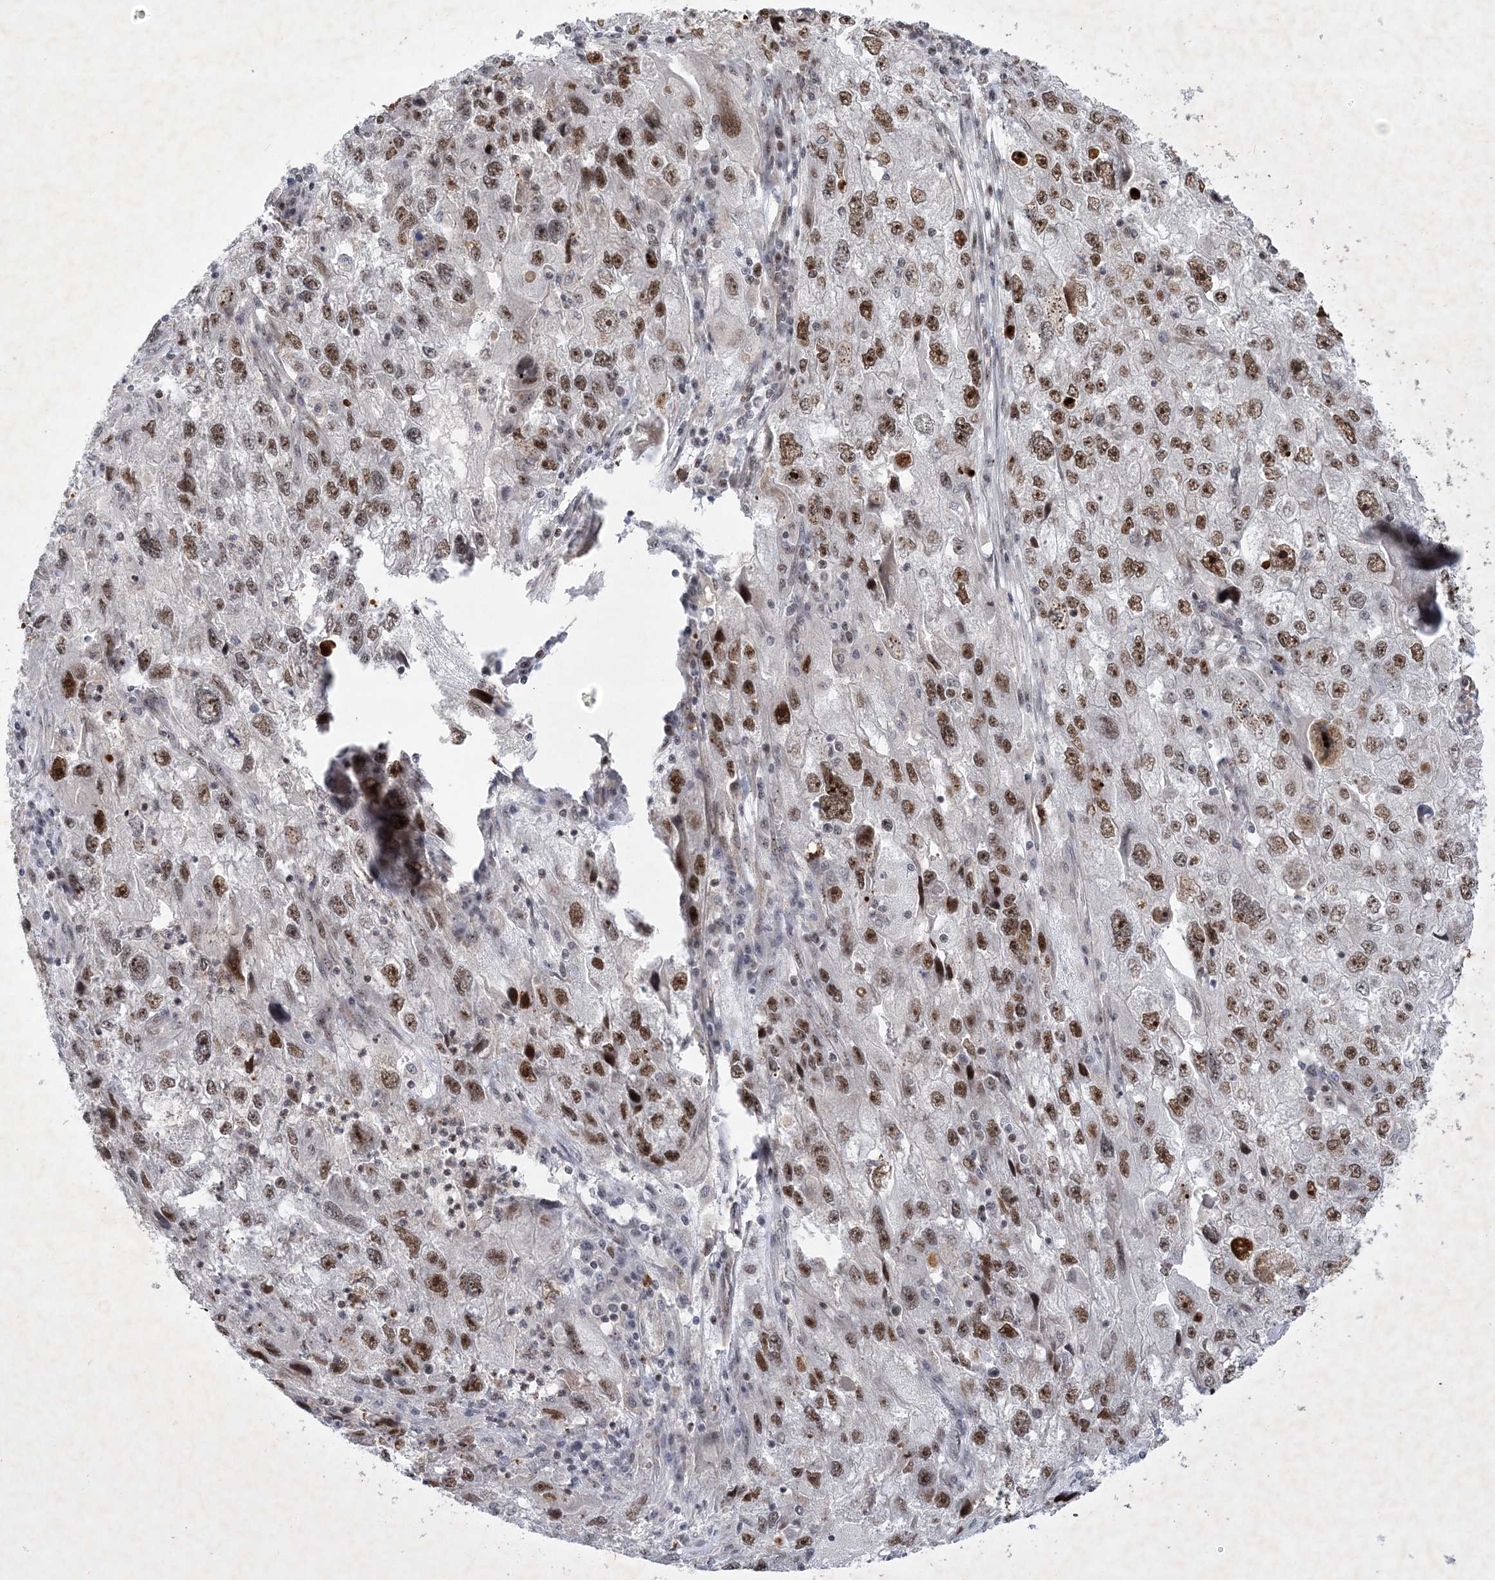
{"staining": {"intensity": "moderate", "quantity": "25%-75%", "location": "nuclear"}, "tissue": "endometrial cancer", "cell_type": "Tumor cells", "image_type": "cancer", "snomed": [{"axis": "morphology", "description": "Adenocarcinoma, NOS"}, {"axis": "topography", "description": "Endometrium"}], "caption": "A micrograph of endometrial adenocarcinoma stained for a protein reveals moderate nuclear brown staining in tumor cells.", "gene": "NPM3", "patient": {"sex": "female", "age": 49}}